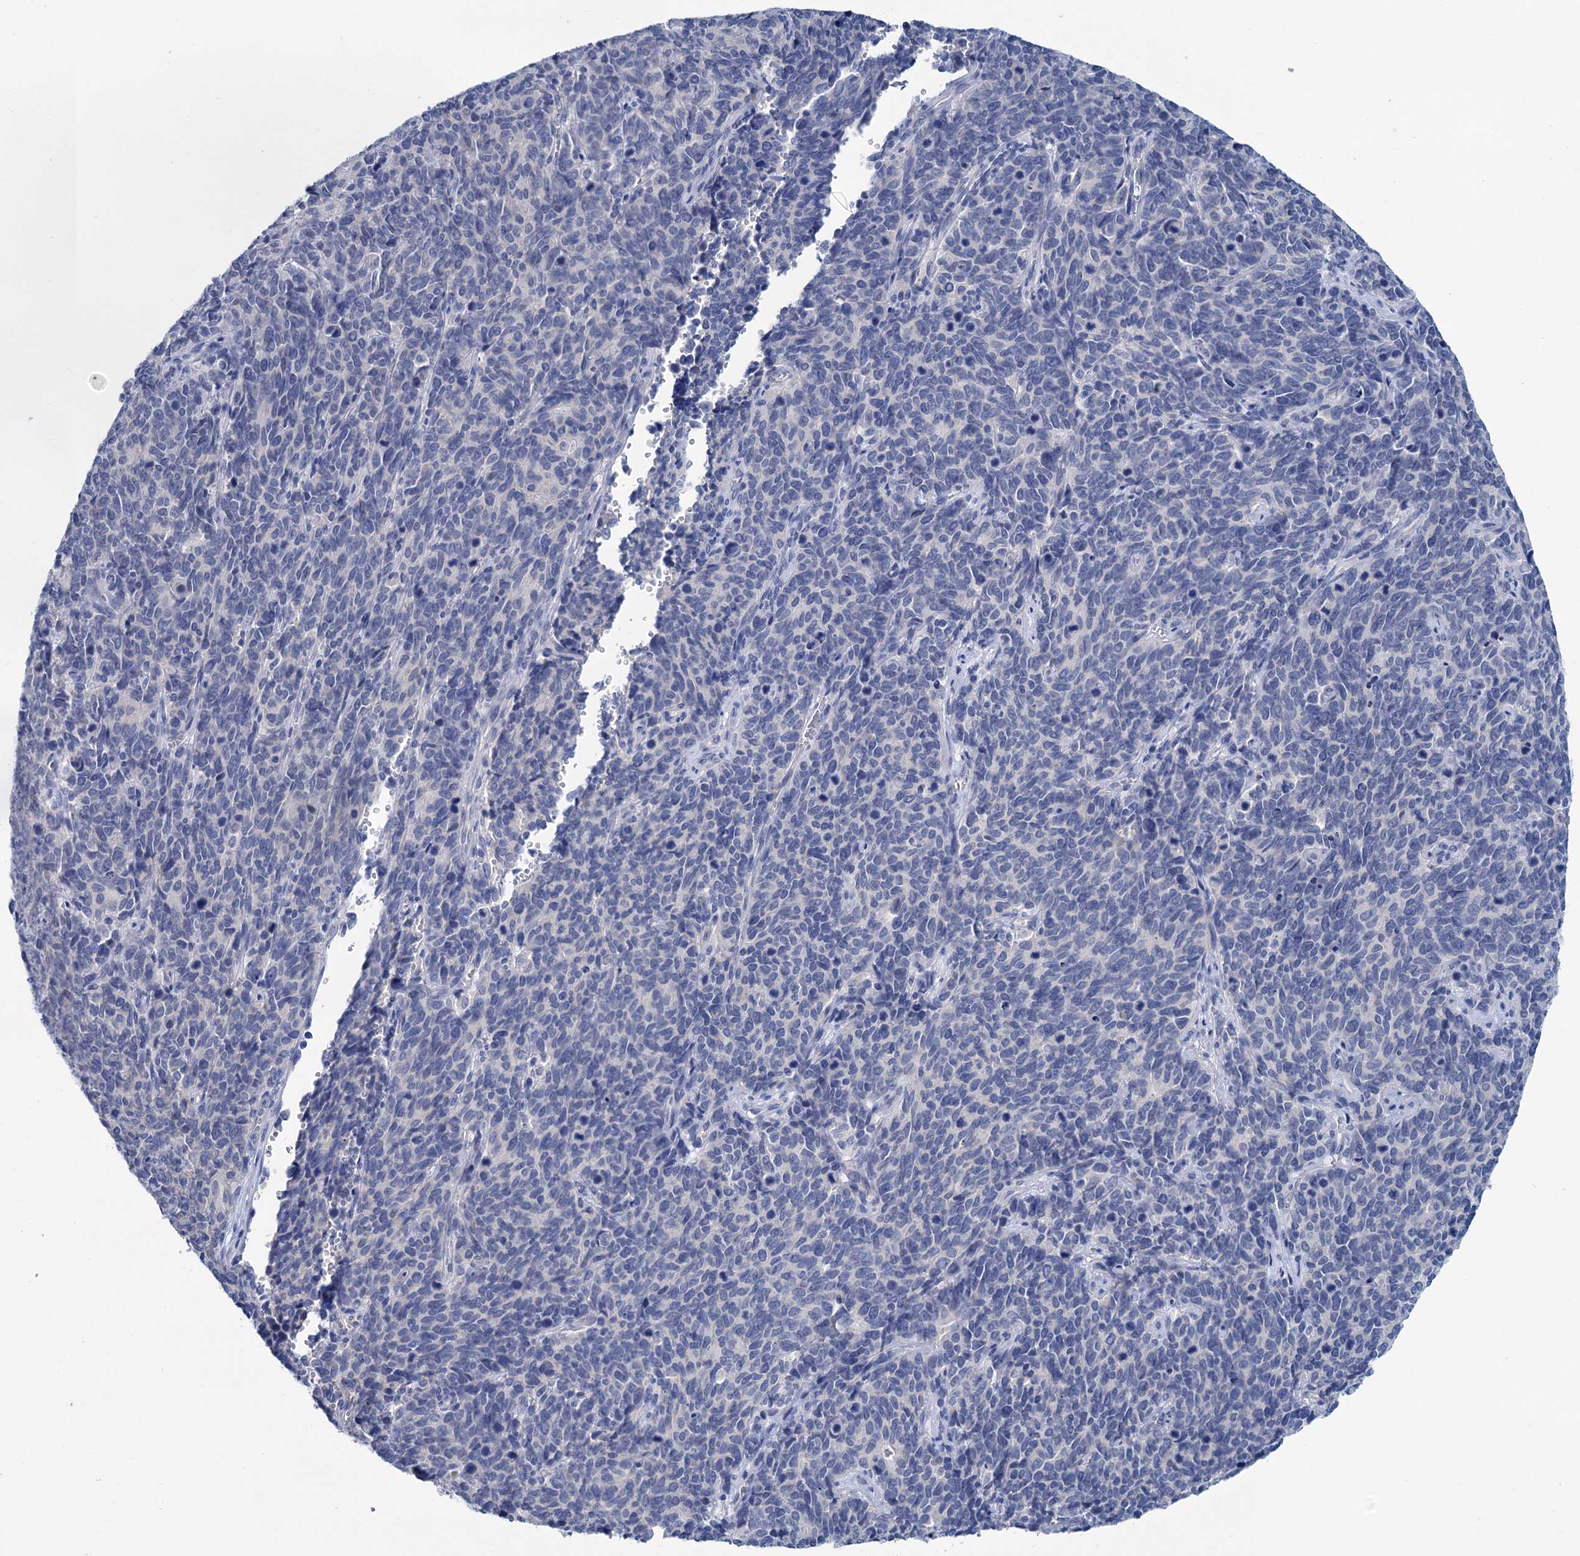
{"staining": {"intensity": "negative", "quantity": "none", "location": "none"}, "tissue": "cervical cancer", "cell_type": "Tumor cells", "image_type": "cancer", "snomed": [{"axis": "morphology", "description": "Squamous cell carcinoma, NOS"}, {"axis": "topography", "description": "Cervix"}], "caption": "Tumor cells are negative for brown protein staining in cervical cancer.", "gene": "MYOZ3", "patient": {"sex": "female", "age": 60}}